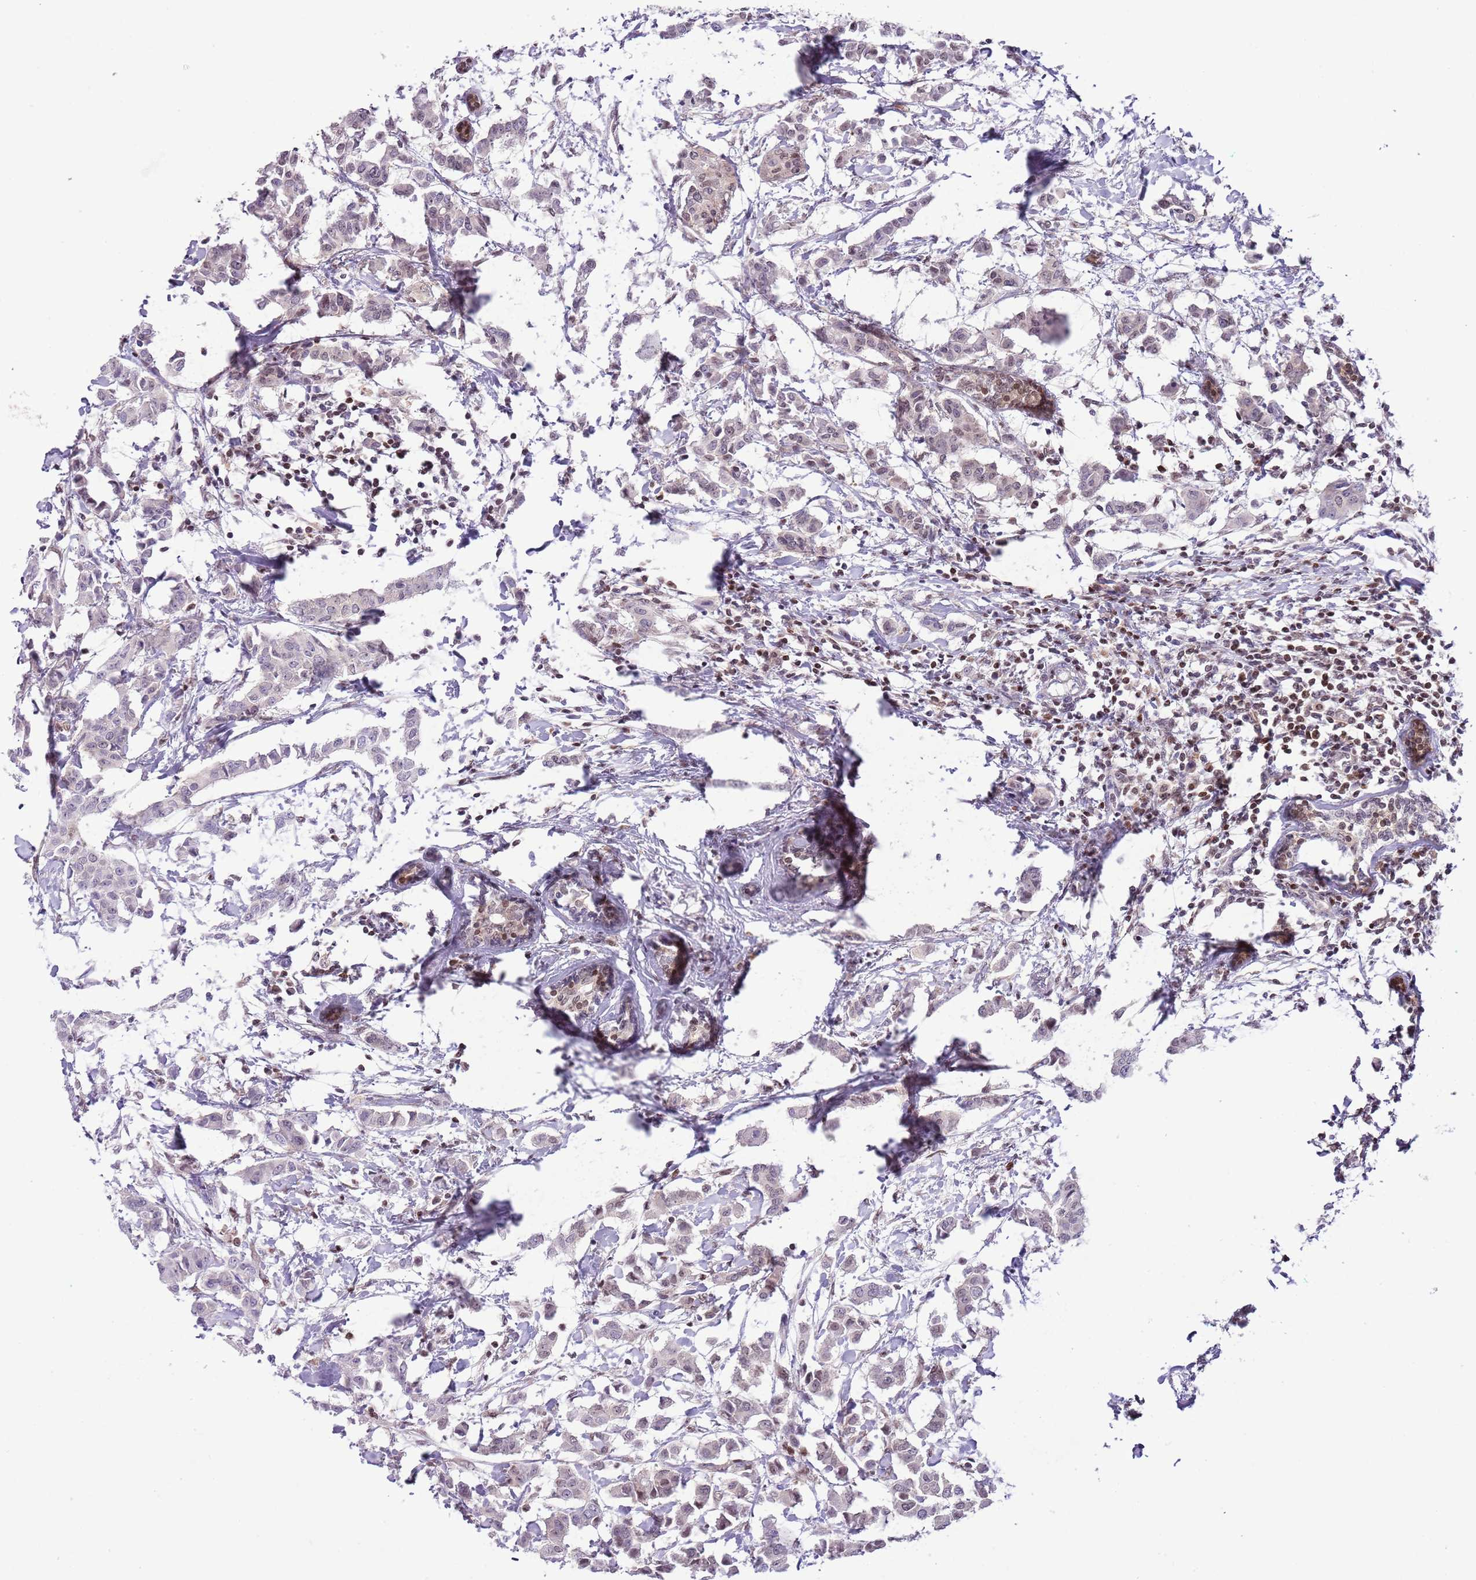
{"staining": {"intensity": "negative", "quantity": "none", "location": "none"}, "tissue": "breast cancer", "cell_type": "Tumor cells", "image_type": "cancer", "snomed": [{"axis": "morphology", "description": "Duct carcinoma"}, {"axis": "topography", "description": "Breast"}], "caption": "Human breast infiltrating ductal carcinoma stained for a protein using immunohistochemistry (IHC) demonstrates no staining in tumor cells.", "gene": "SELENOH", "patient": {"sex": "female", "age": 40}}